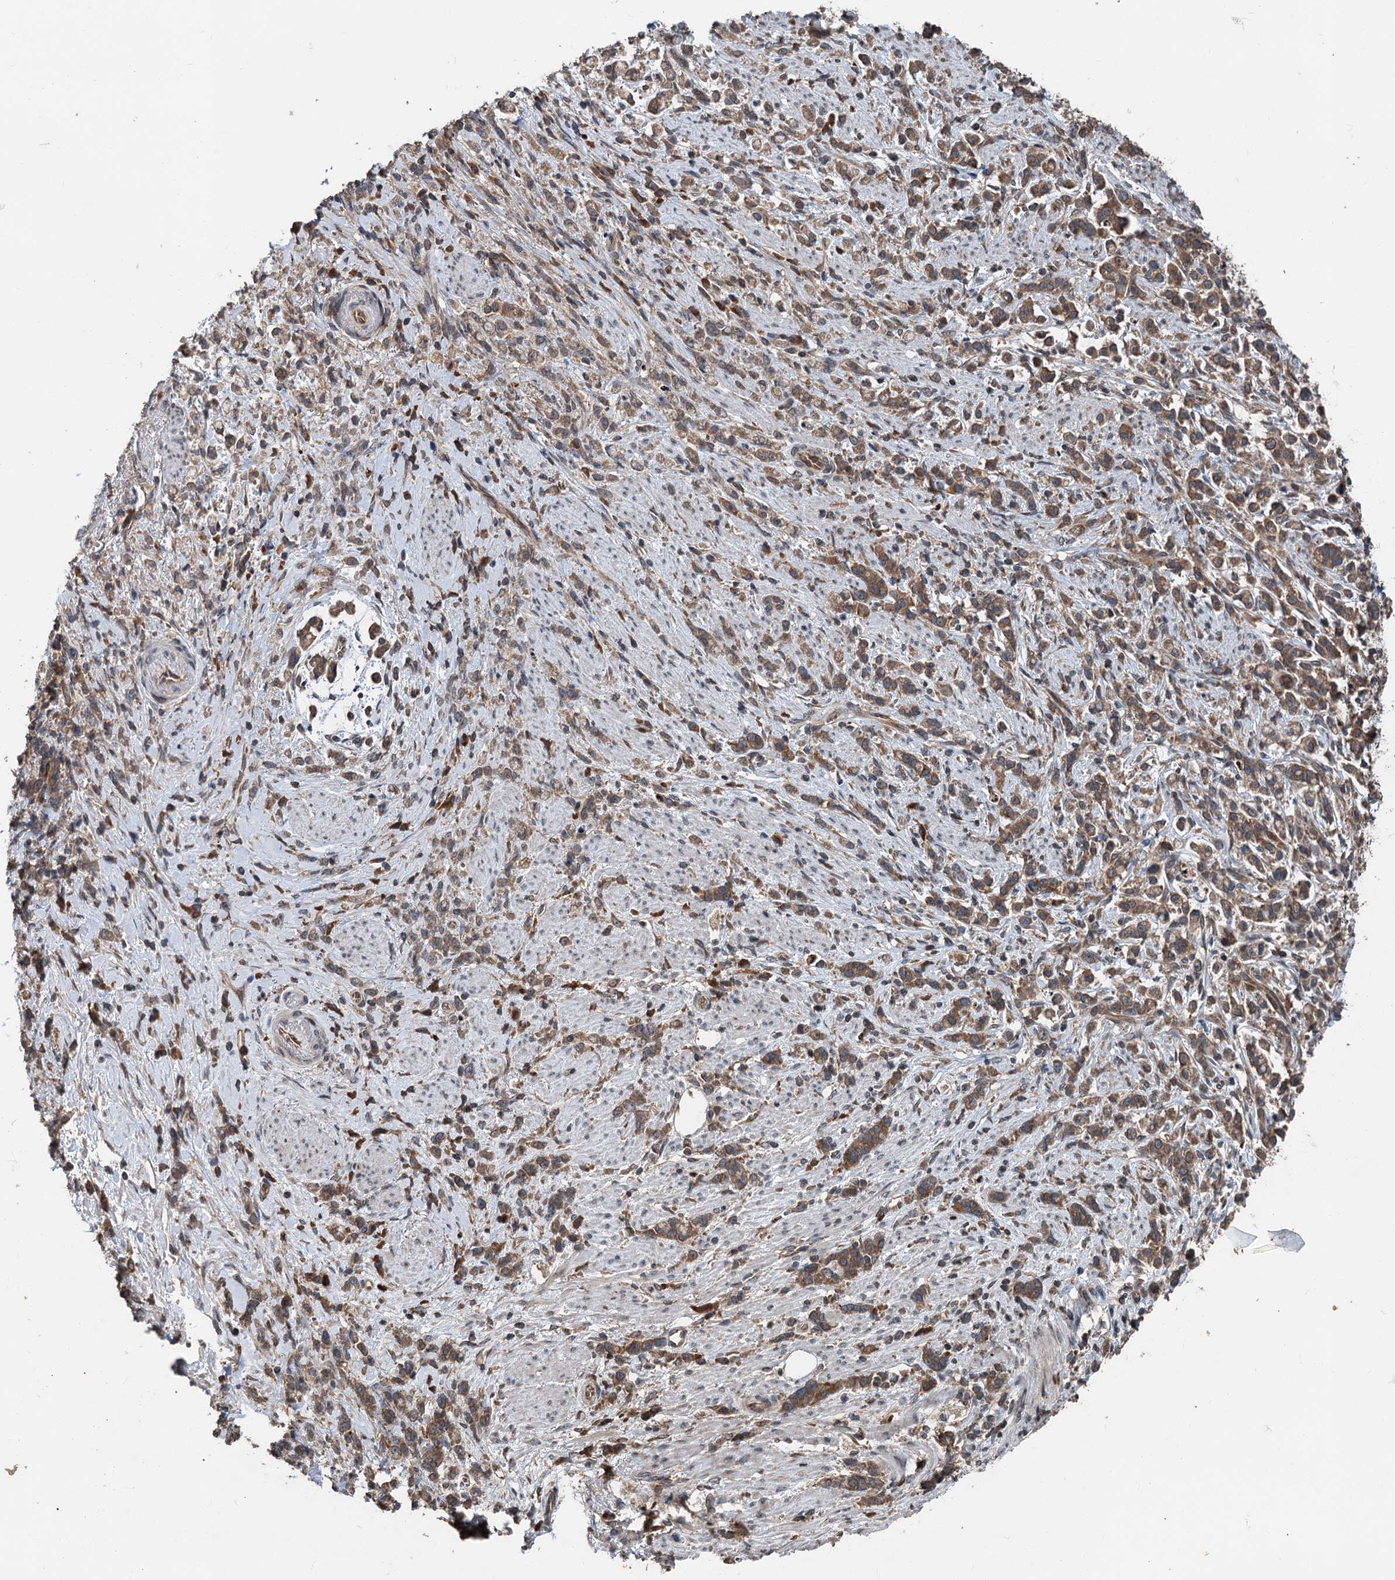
{"staining": {"intensity": "moderate", "quantity": ">75%", "location": "cytoplasmic/membranous"}, "tissue": "stomach cancer", "cell_type": "Tumor cells", "image_type": "cancer", "snomed": [{"axis": "morphology", "description": "Adenocarcinoma, NOS"}, {"axis": "topography", "description": "Stomach"}], "caption": "Protein staining shows moderate cytoplasmic/membranous positivity in approximately >75% of tumor cells in stomach adenocarcinoma. Immunohistochemistry (ihc) stains the protein in brown and the nuclei are stained blue.", "gene": "N4BP2L2", "patient": {"sex": "female", "age": 60}}